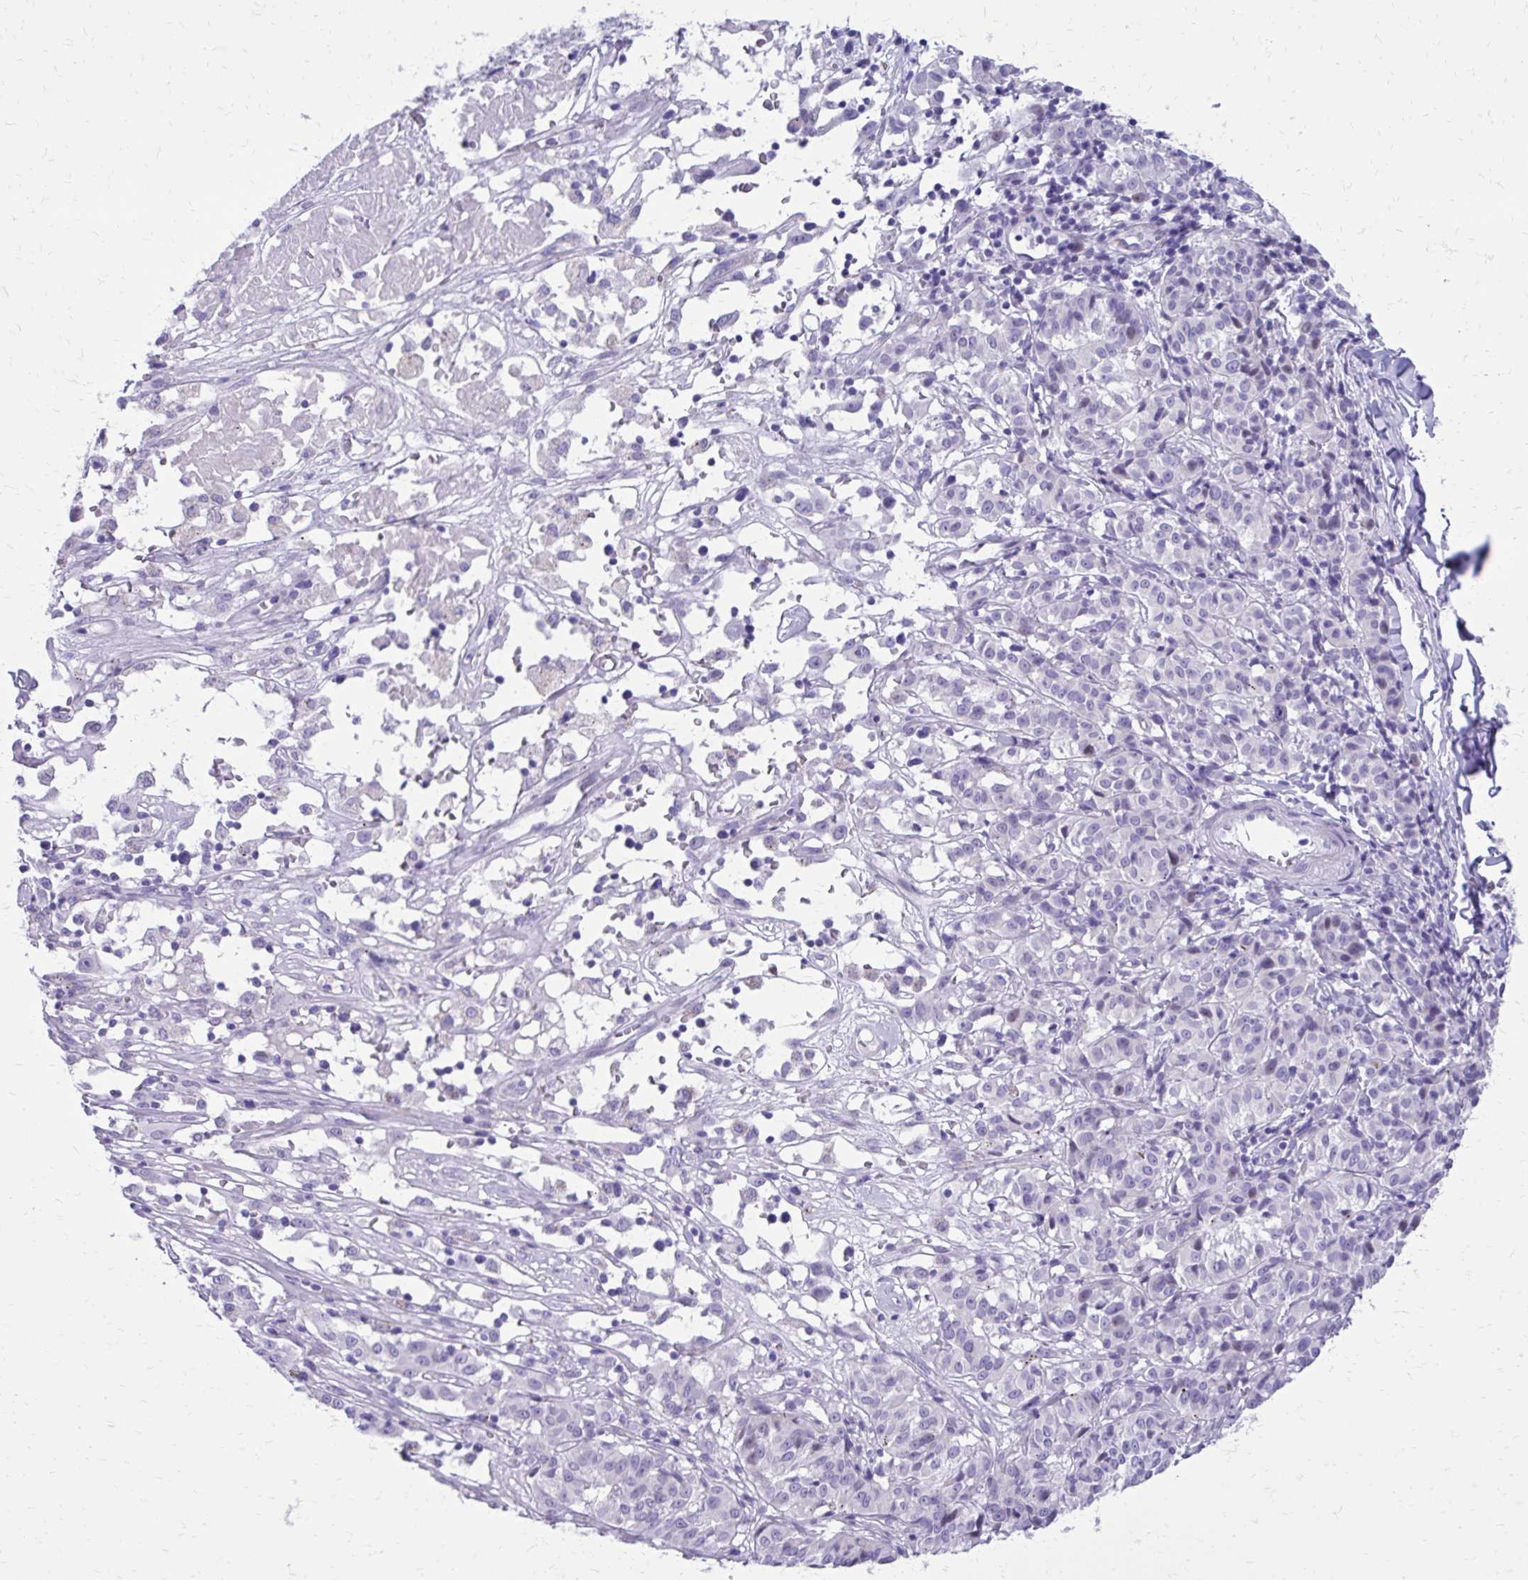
{"staining": {"intensity": "negative", "quantity": "none", "location": "none"}, "tissue": "melanoma", "cell_type": "Tumor cells", "image_type": "cancer", "snomed": [{"axis": "morphology", "description": "Malignant melanoma, NOS"}, {"axis": "topography", "description": "Skin"}], "caption": "Tumor cells show no significant protein positivity in malignant melanoma. (Stains: DAB immunohistochemistry with hematoxylin counter stain, Microscopy: brightfield microscopy at high magnification).", "gene": "LCN15", "patient": {"sex": "female", "age": 72}}